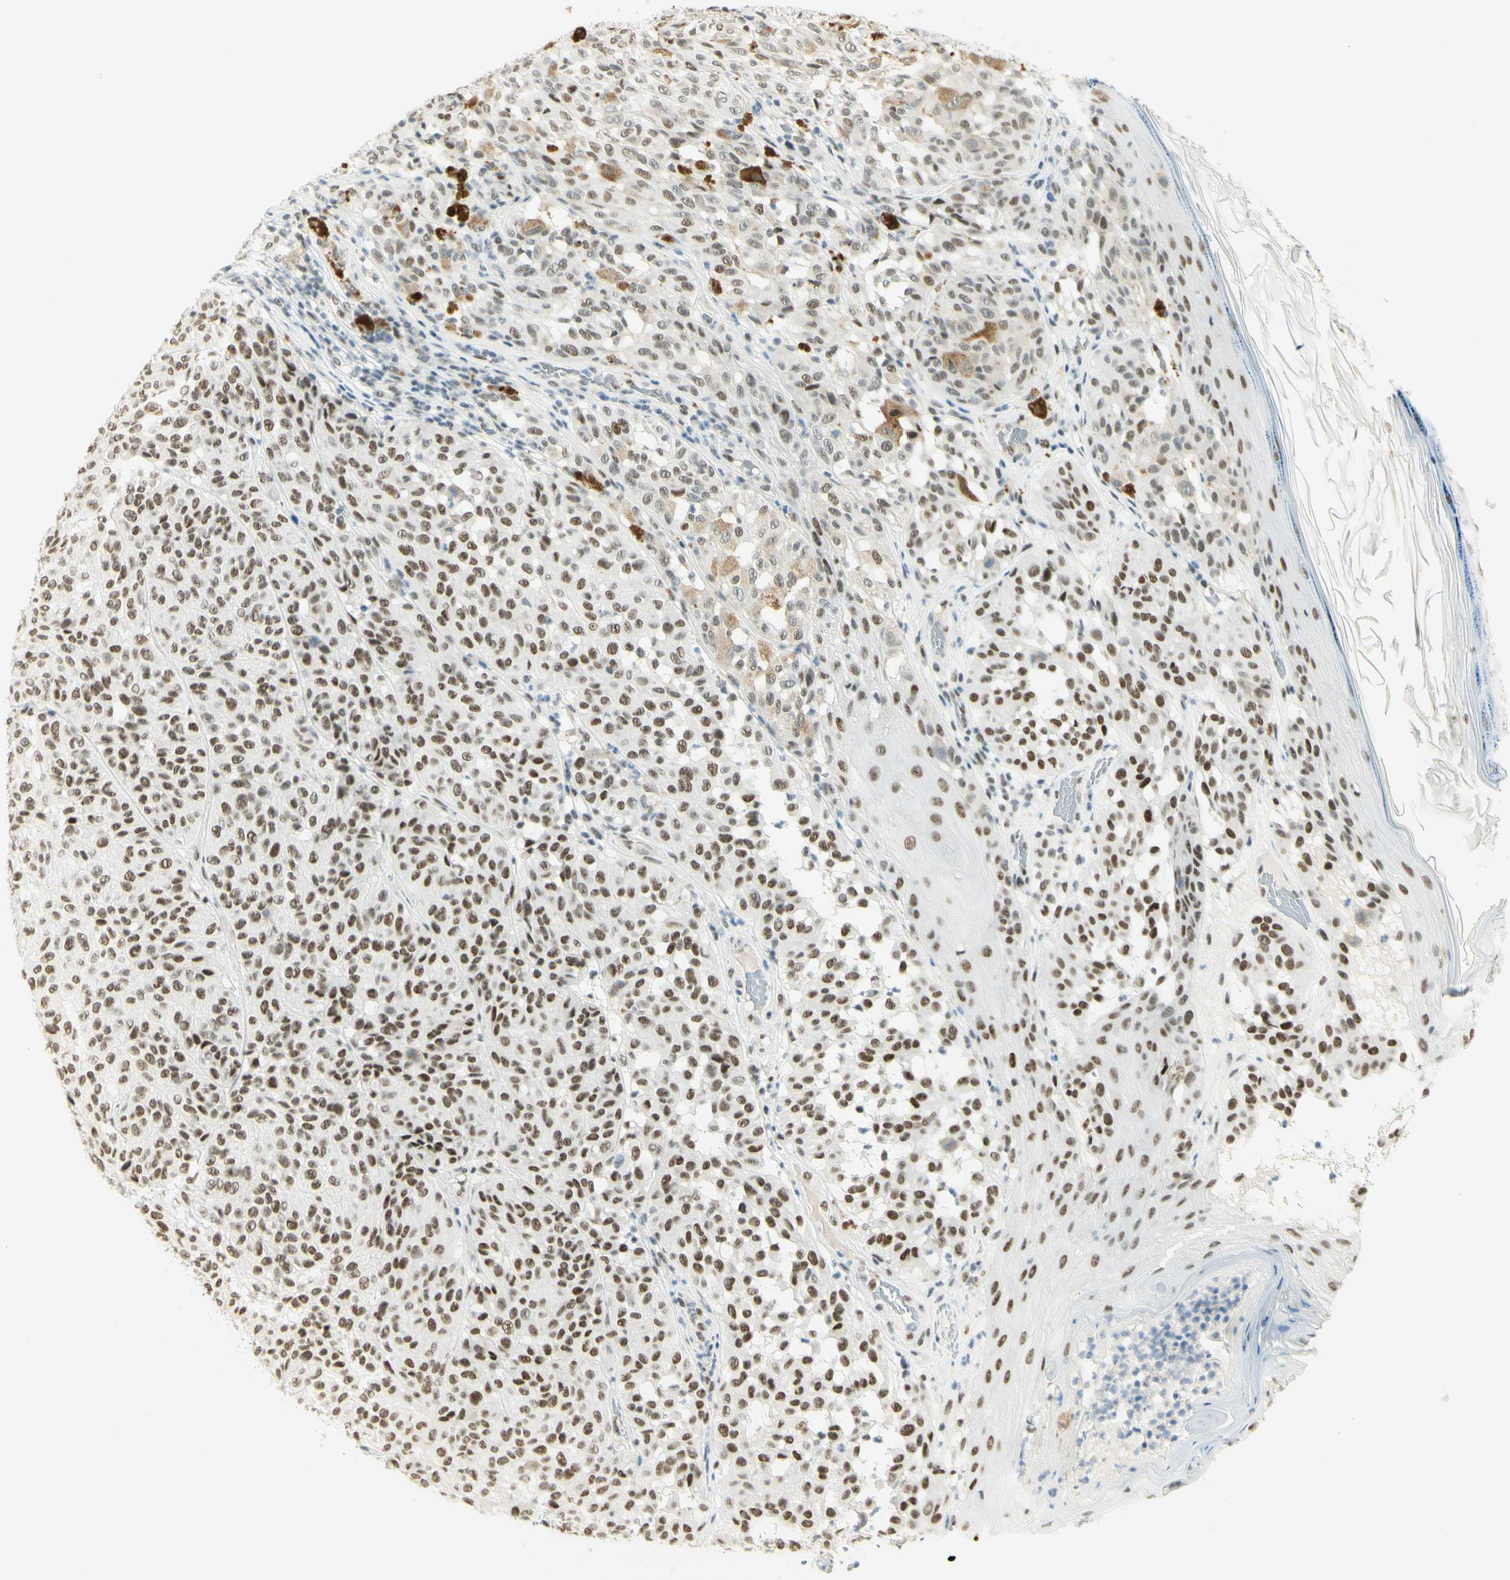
{"staining": {"intensity": "moderate", "quantity": "25%-75%", "location": "cytoplasmic/membranous,nuclear"}, "tissue": "melanoma", "cell_type": "Tumor cells", "image_type": "cancer", "snomed": [{"axis": "morphology", "description": "Malignant melanoma, NOS"}, {"axis": "topography", "description": "Skin"}], "caption": "About 25%-75% of tumor cells in human melanoma demonstrate moderate cytoplasmic/membranous and nuclear protein staining as visualized by brown immunohistochemical staining.", "gene": "PMS2", "patient": {"sex": "female", "age": 46}}